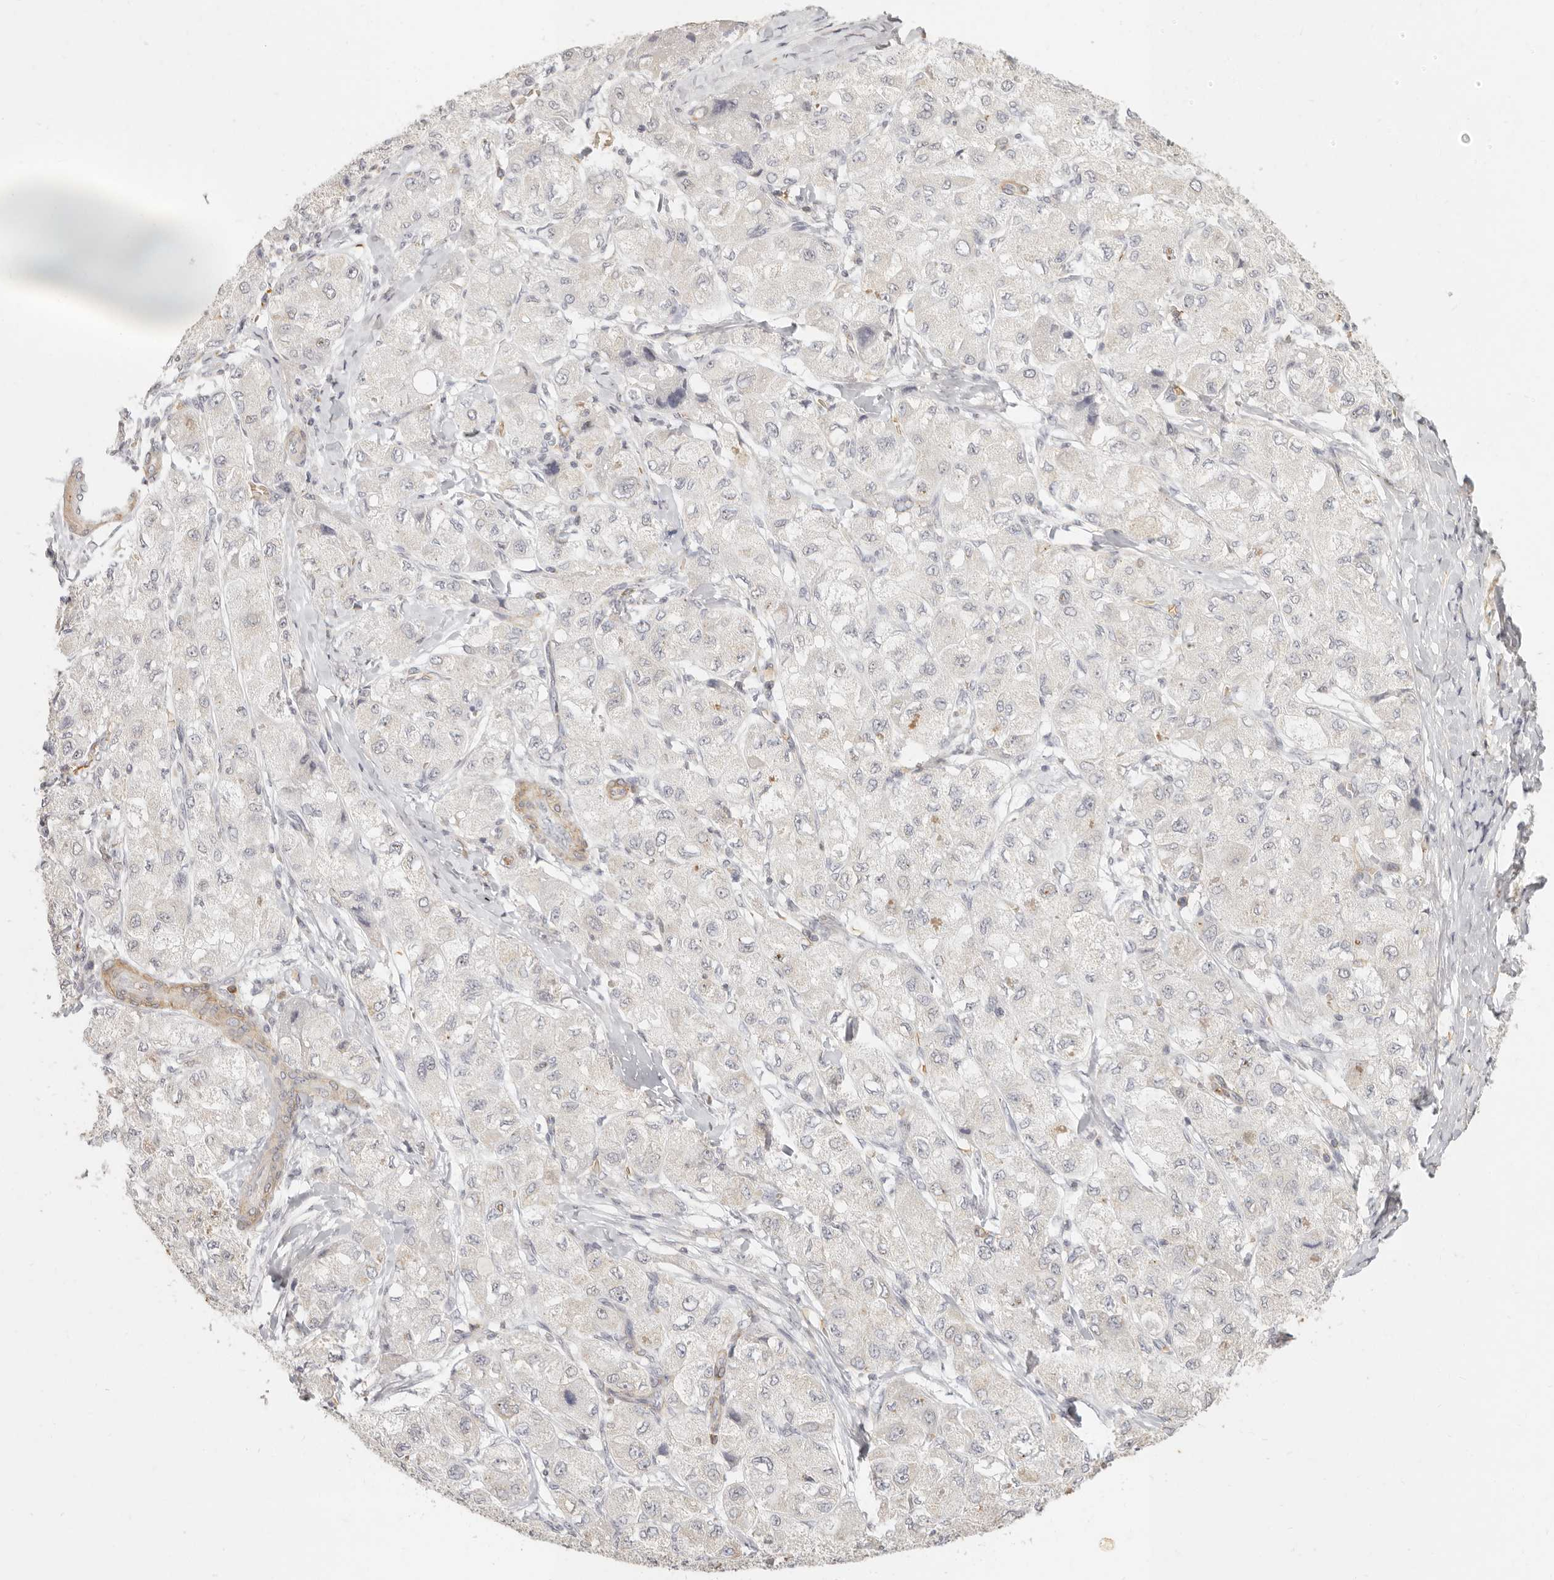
{"staining": {"intensity": "negative", "quantity": "none", "location": "none"}, "tissue": "liver cancer", "cell_type": "Tumor cells", "image_type": "cancer", "snomed": [{"axis": "morphology", "description": "Carcinoma, Hepatocellular, NOS"}, {"axis": "topography", "description": "Liver"}], "caption": "Immunohistochemical staining of human liver cancer (hepatocellular carcinoma) shows no significant expression in tumor cells. (Brightfield microscopy of DAB (3,3'-diaminobenzidine) IHC at high magnification).", "gene": "NIBAN1", "patient": {"sex": "male", "age": 80}}